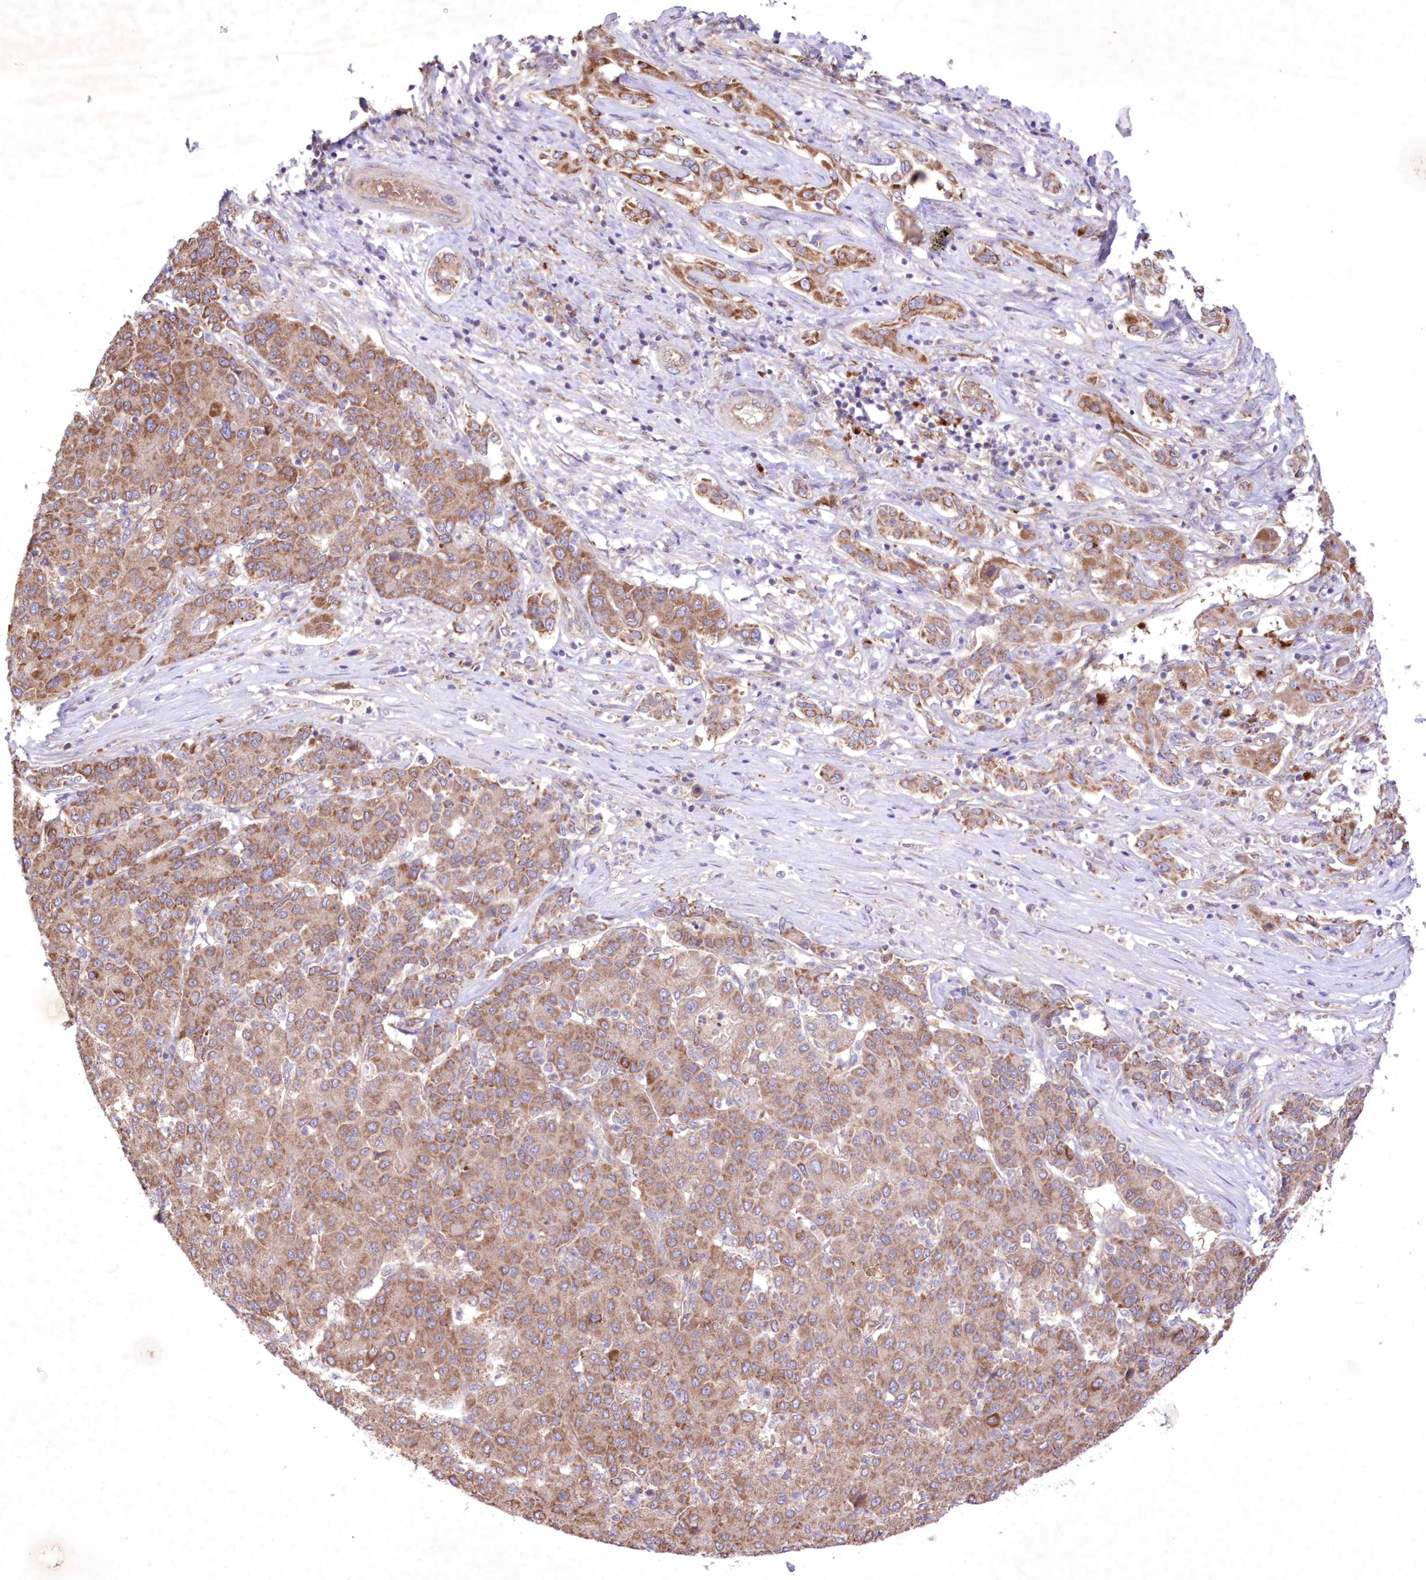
{"staining": {"intensity": "moderate", "quantity": ">75%", "location": "cytoplasmic/membranous"}, "tissue": "liver cancer", "cell_type": "Tumor cells", "image_type": "cancer", "snomed": [{"axis": "morphology", "description": "Carcinoma, Hepatocellular, NOS"}, {"axis": "topography", "description": "Liver"}], "caption": "Immunohistochemical staining of human hepatocellular carcinoma (liver) displays moderate cytoplasmic/membranous protein positivity in about >75% of tumor cells.", "gene": "FCHO2", "patient": {"sex": "male", "age": 65}}